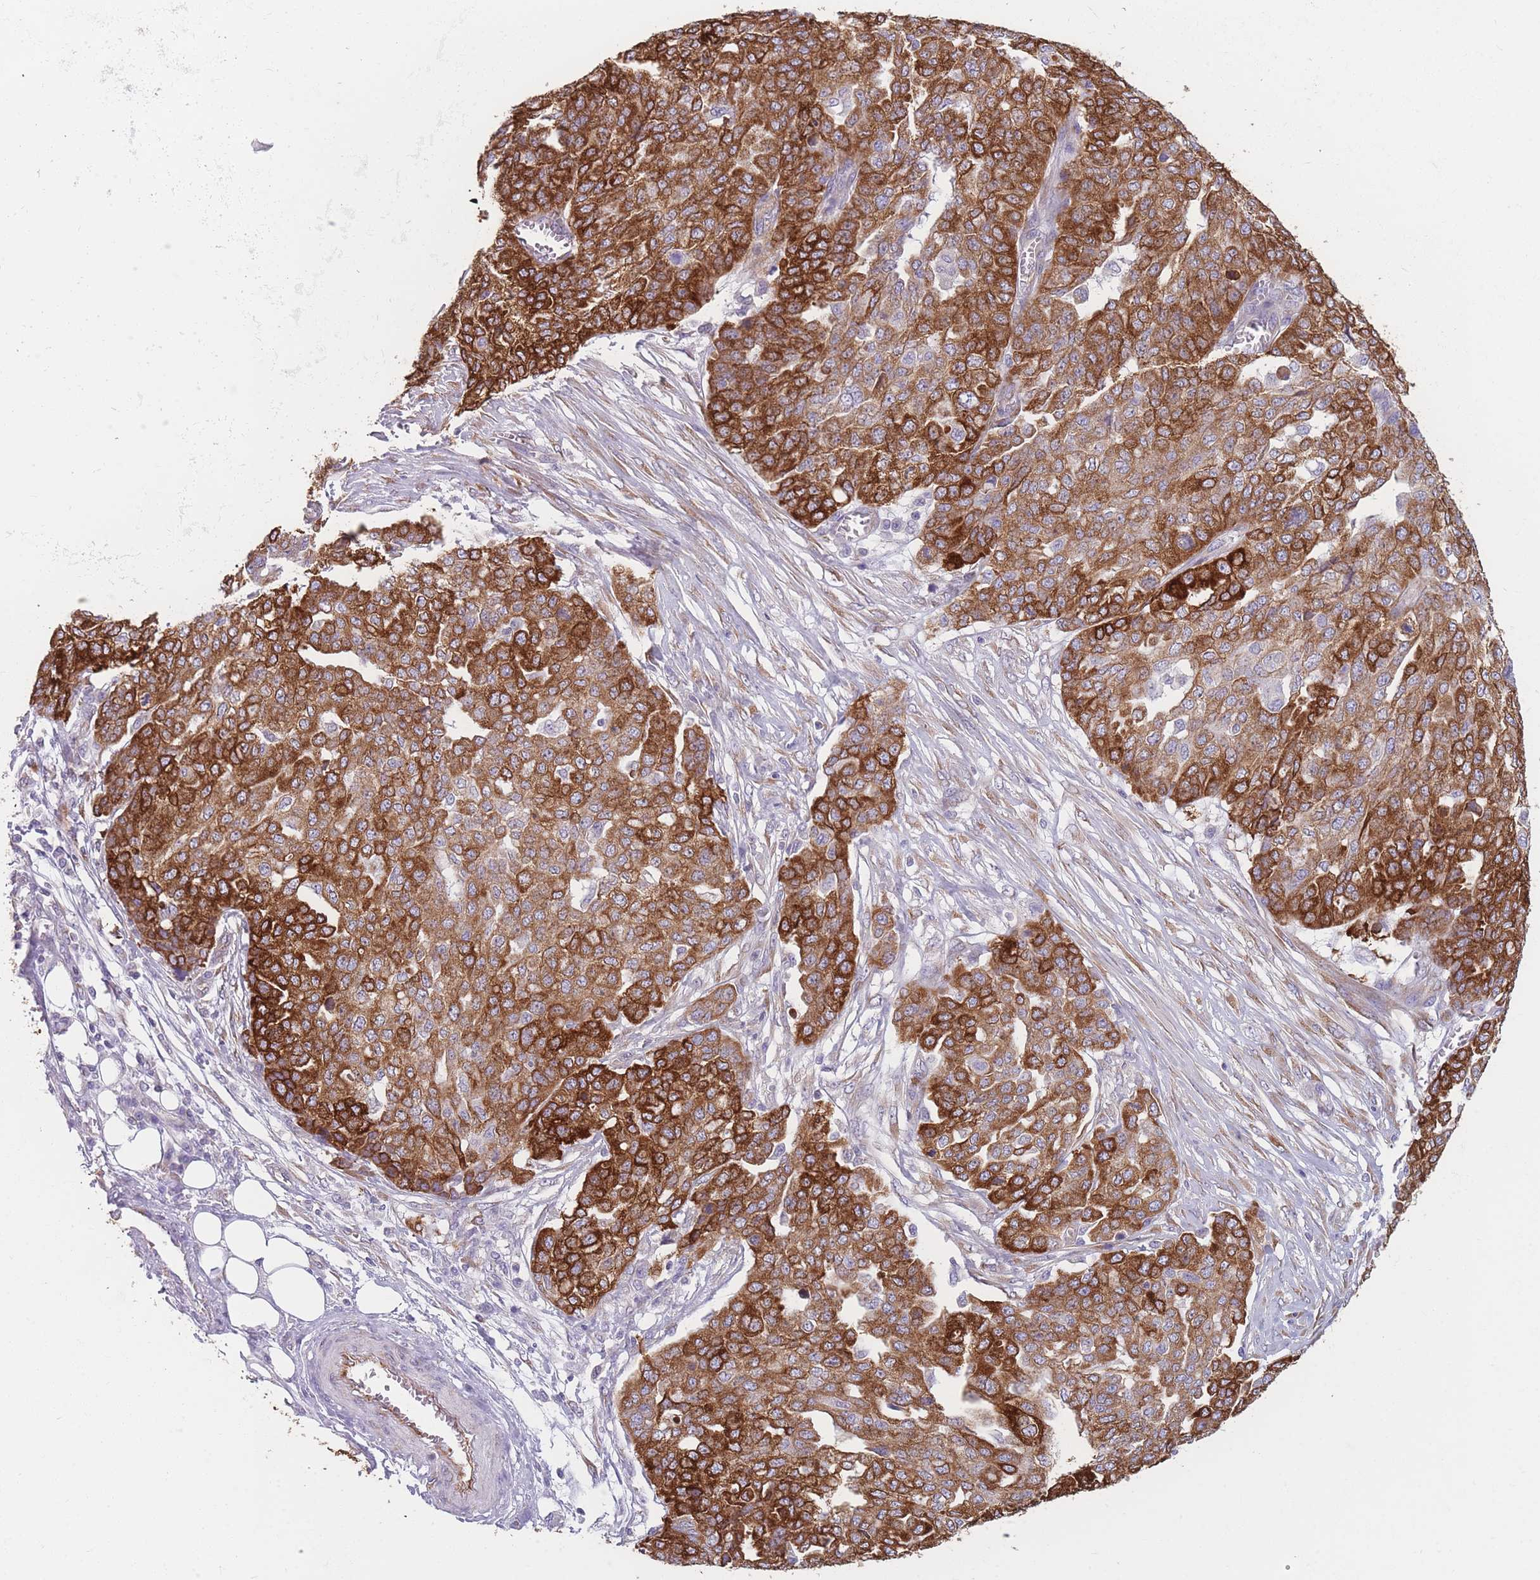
{"staining": {"intensity": "strong", "quantity": ">75%", "location": "cytoplasmic/membranous"}, "tissue": "ovarian cancer", "cell_type": "Tumor cells", "image_type": "cancer", "snomed": [{"axis": "morphology", "description": "Cystadenocarcinoma, serous, NOS"}, {"axis": "topography", "description": "Soft tissue"}, {"axis": "topography", "description": "Ovary"}], "caption": "Ovarian serous cystadenocarcinoma stained for a protein displays strong cytoplasmic/membranous positivity in tumor cells.", "gene": "AK9", "patient": {"sex": "female", "age": 57}}